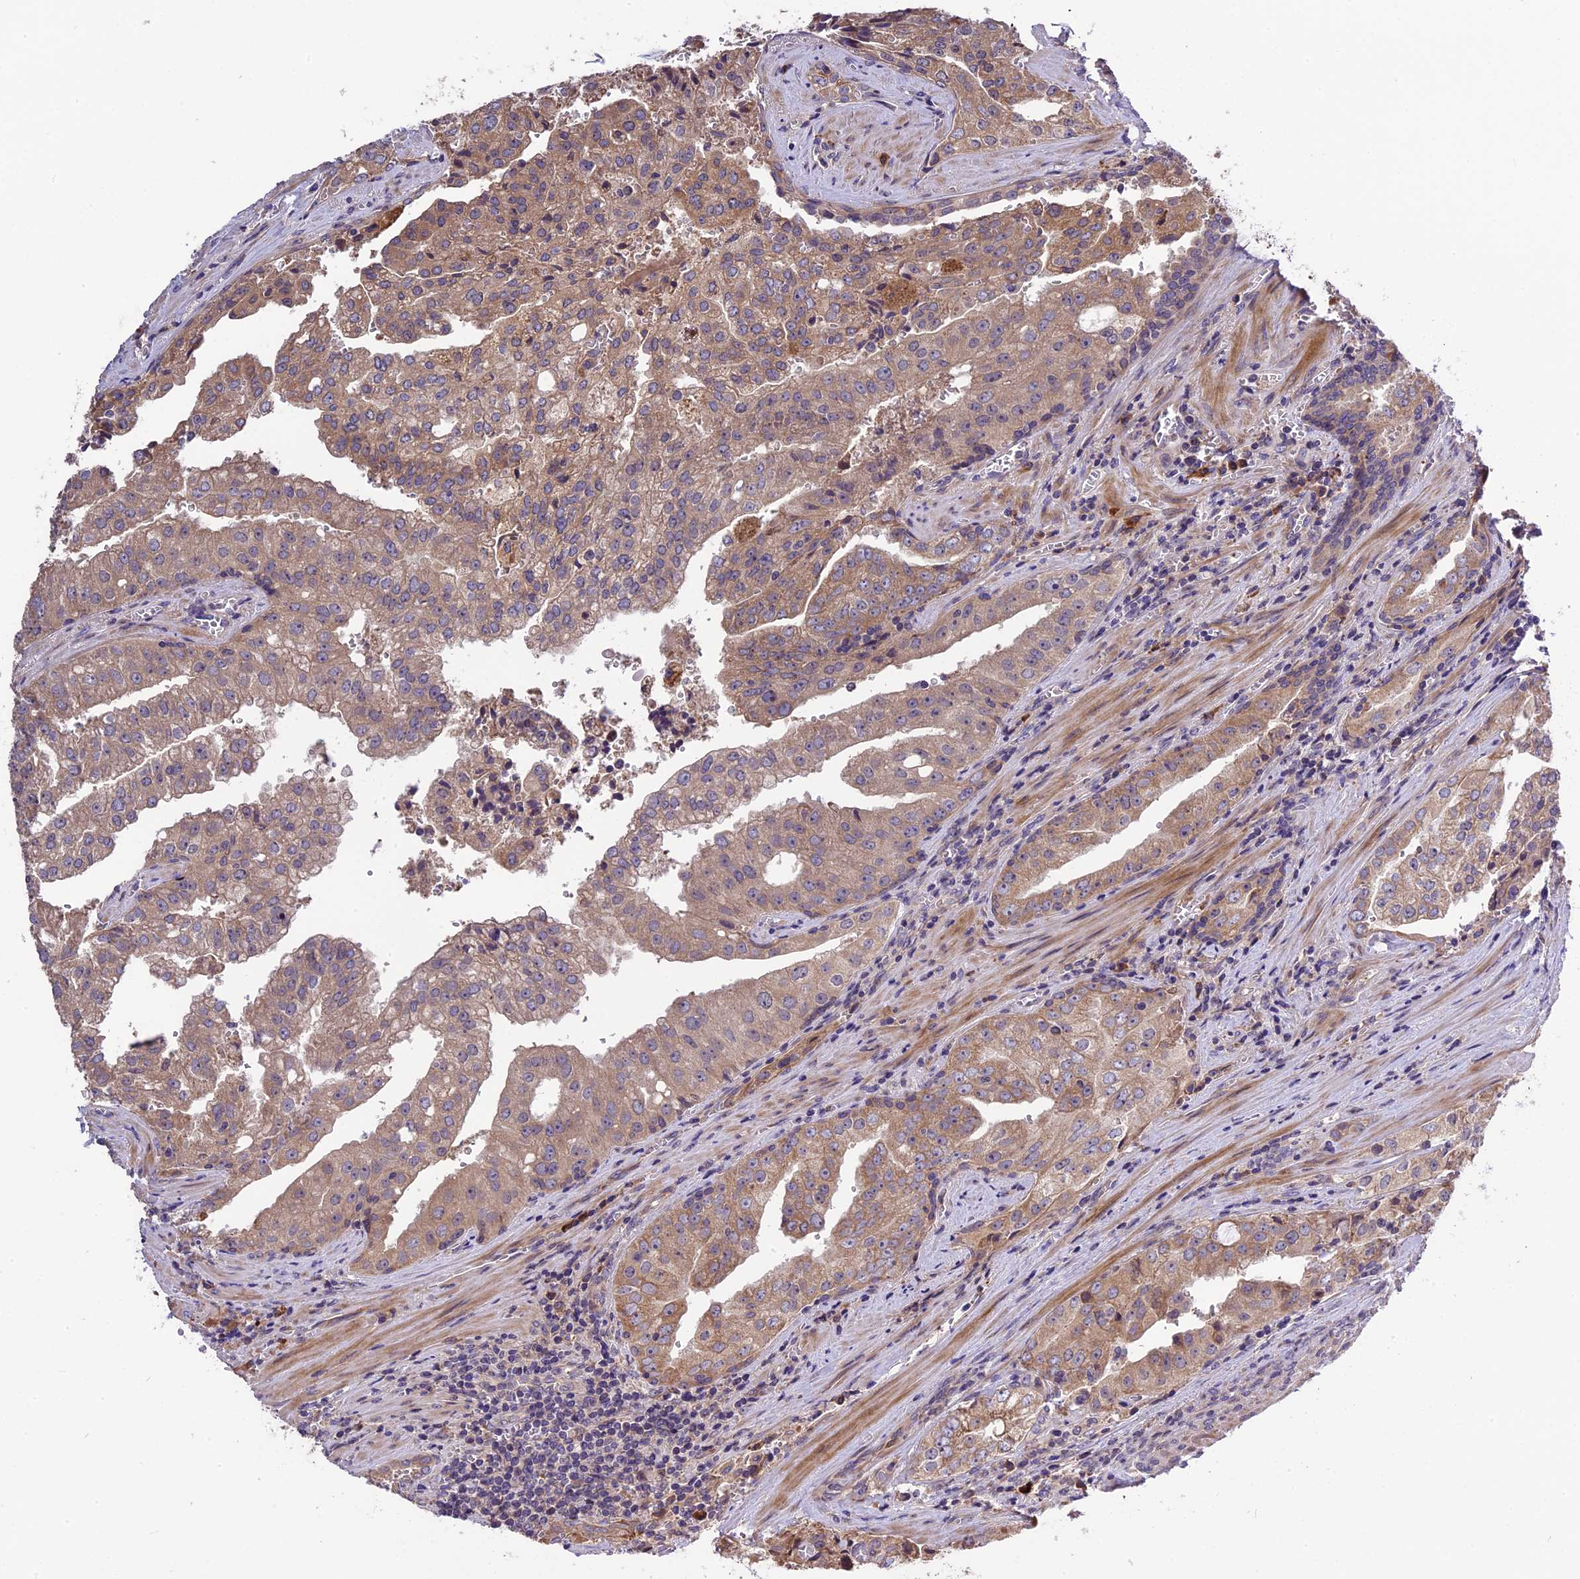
{"staining": {"intensity": "moderate", "quantity": ">75%", "location": "cytoplasmic/membranous"}, "tissue": "prostate cancer", "cell_type": "Tumor cells", "image_type": "cancer", "snomed": [{"axis": "morphology", "description": "Adenocarcinoma, High grade"}, {"axis": "topography", "description": "Prostate"}], "caption": "A brown stain highlights moderate cytoplasmic/membranous expression of a protein in prostate cancer (high-grade adenocarcinoma) tumor cells.", "gene": "ABCC10", "patient": {"sex": "male", "age": 68}}